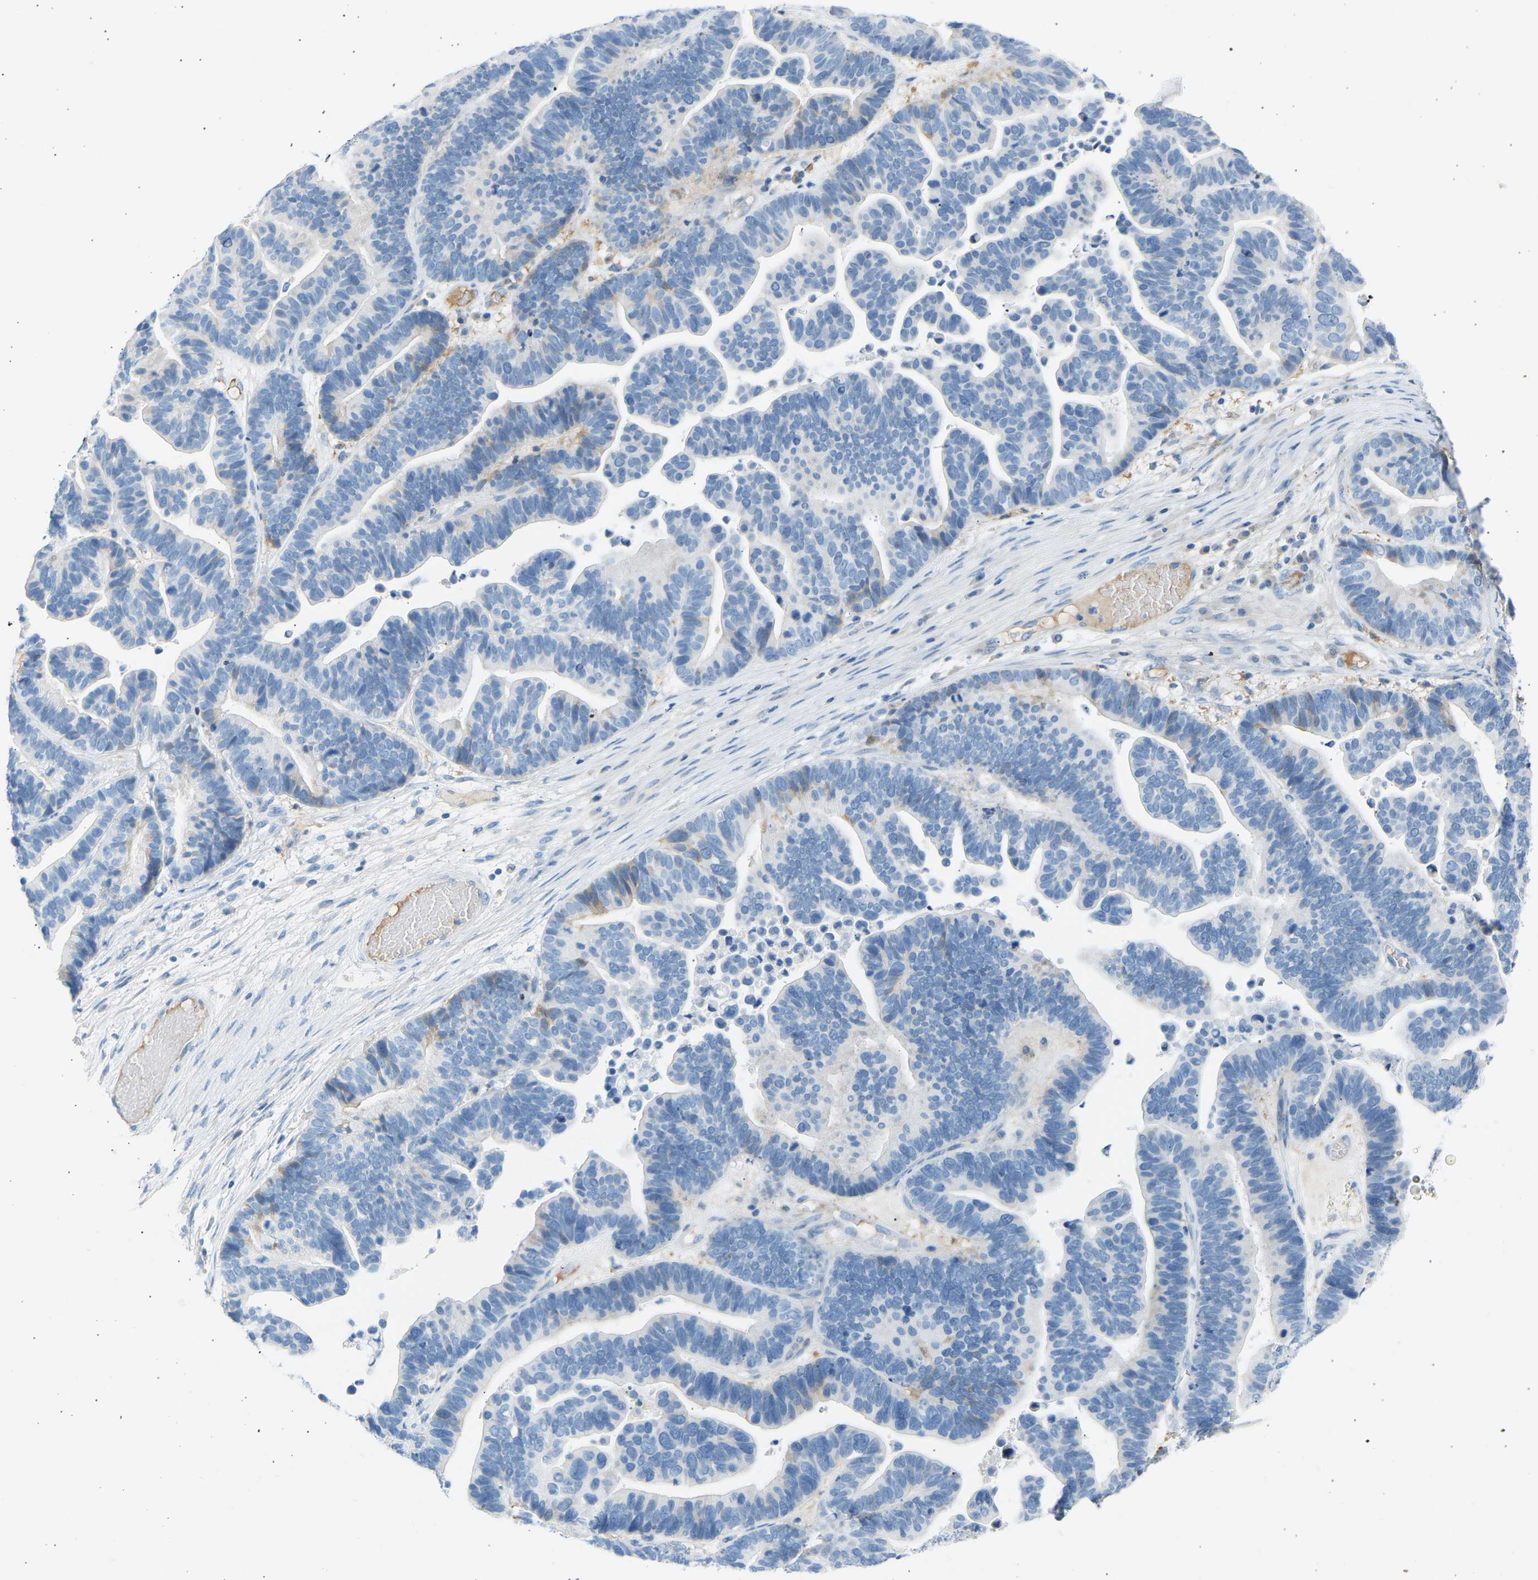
{"staining": {"intensity": "negative", "quantity": "none", "location": "none"}, "tissue": "ovarian cancer", "cell_type": "Tumor cells", "image_type": "cancer", "snomed": [{"axis": "morphology", "description": "Cystadenocarcinoma, serous, NOS"}, {"axis": "topography", "description": "Ovary"}], "caption": "The micrograph reveals no significant staining in tumor cells of ovarian serous cystadenocarcinoma.", "gene": "GNAS", "patient": {"sex": "female", "age": 56}}